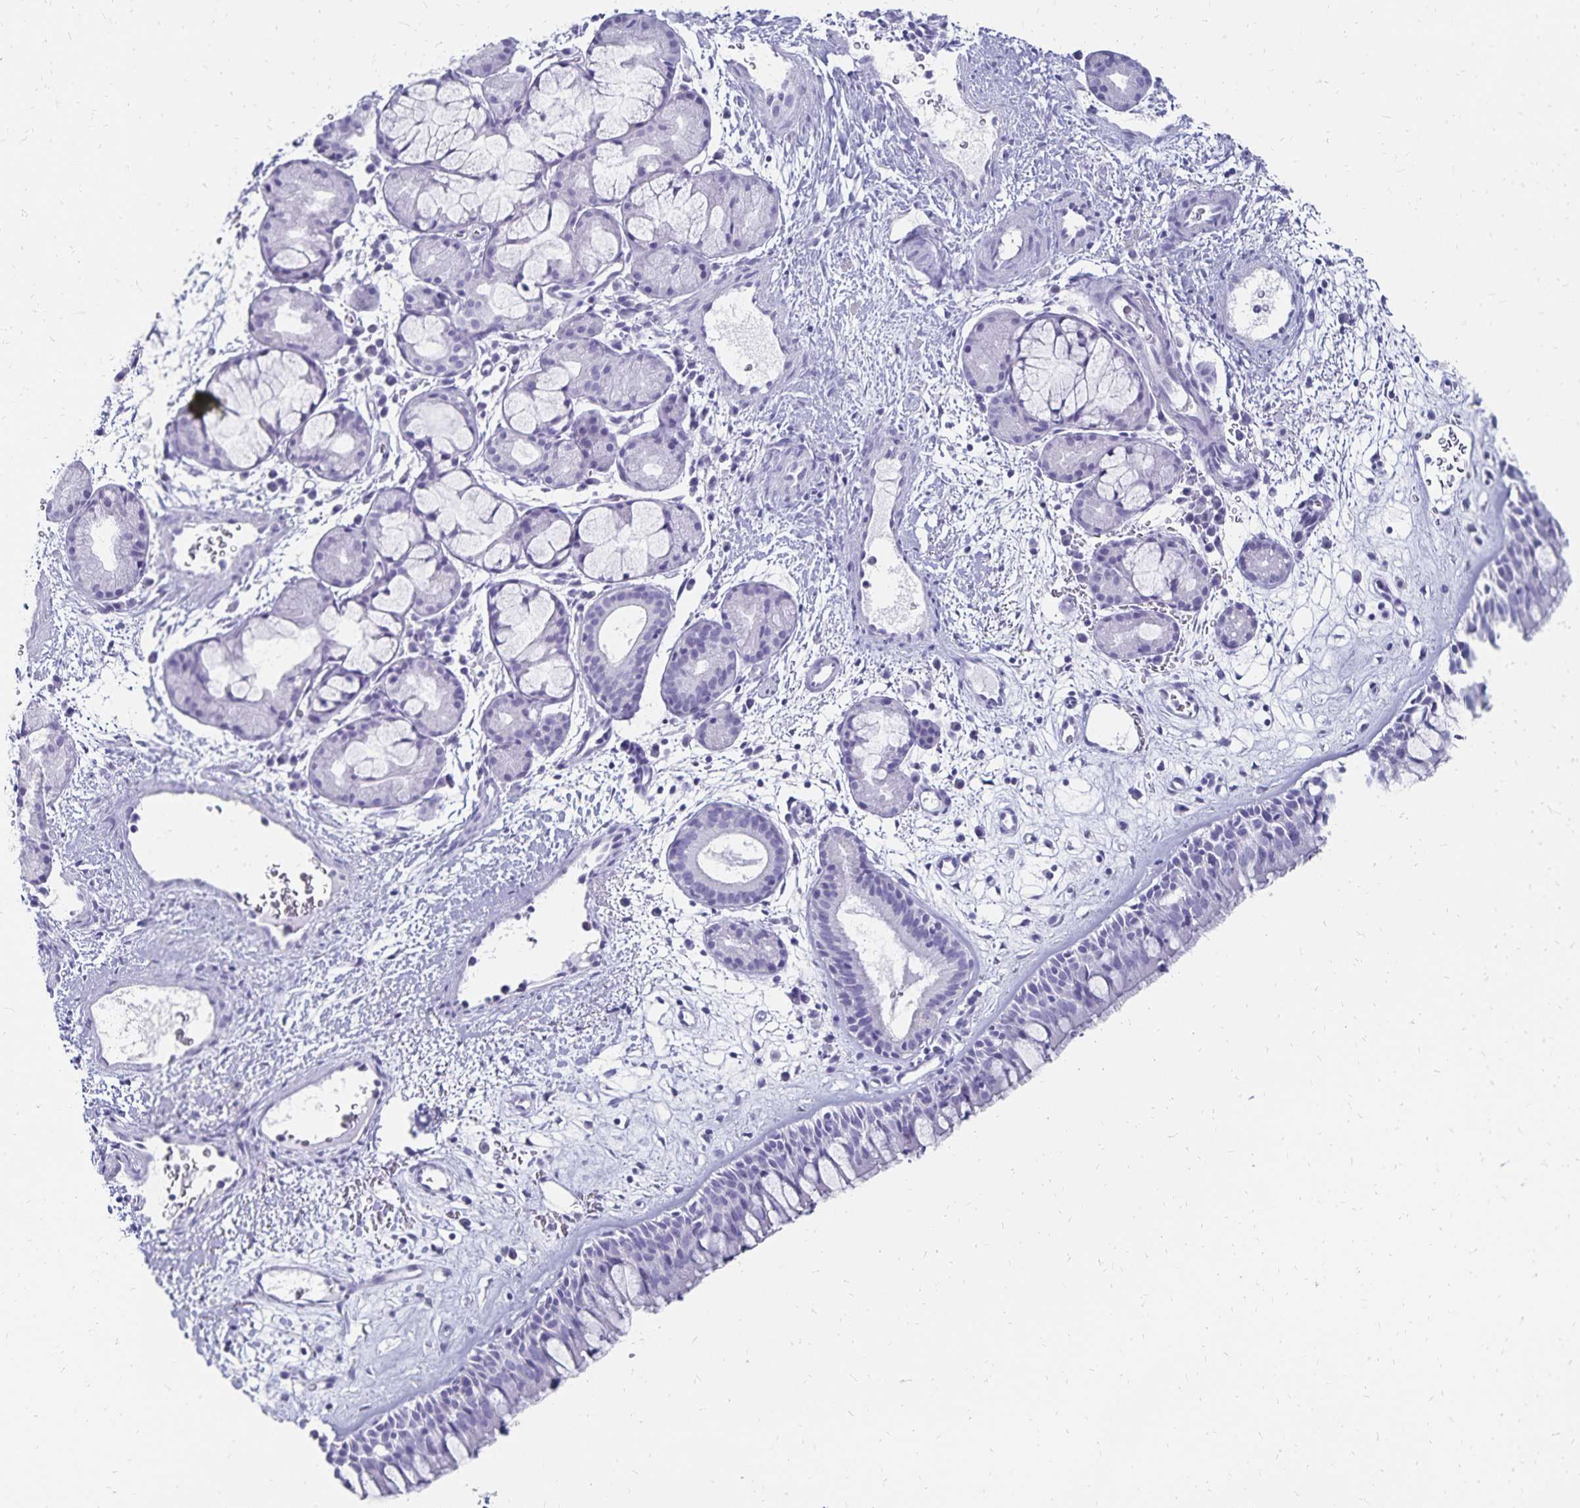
{"staining": {"intensity": "negative", "quantity": "none", "location": "none"}, "tissue": "nasopharynx", "cell_type": "Respiratory epithelial cells", "image_type": "normal", "snomed": [{"axis": "morphology", "description": "Normal tissue, NOS"}, {"axis": "topography", "description": "Nasopharynx"}], "caption": "Immunohistochemistry (IHC) image of normal human nasopharynx stained for a protein (brown), which displays no positivity in respiratory epithelial cells.", "gene": "GIP", "patient": {"sex": "male", "age": 65}}